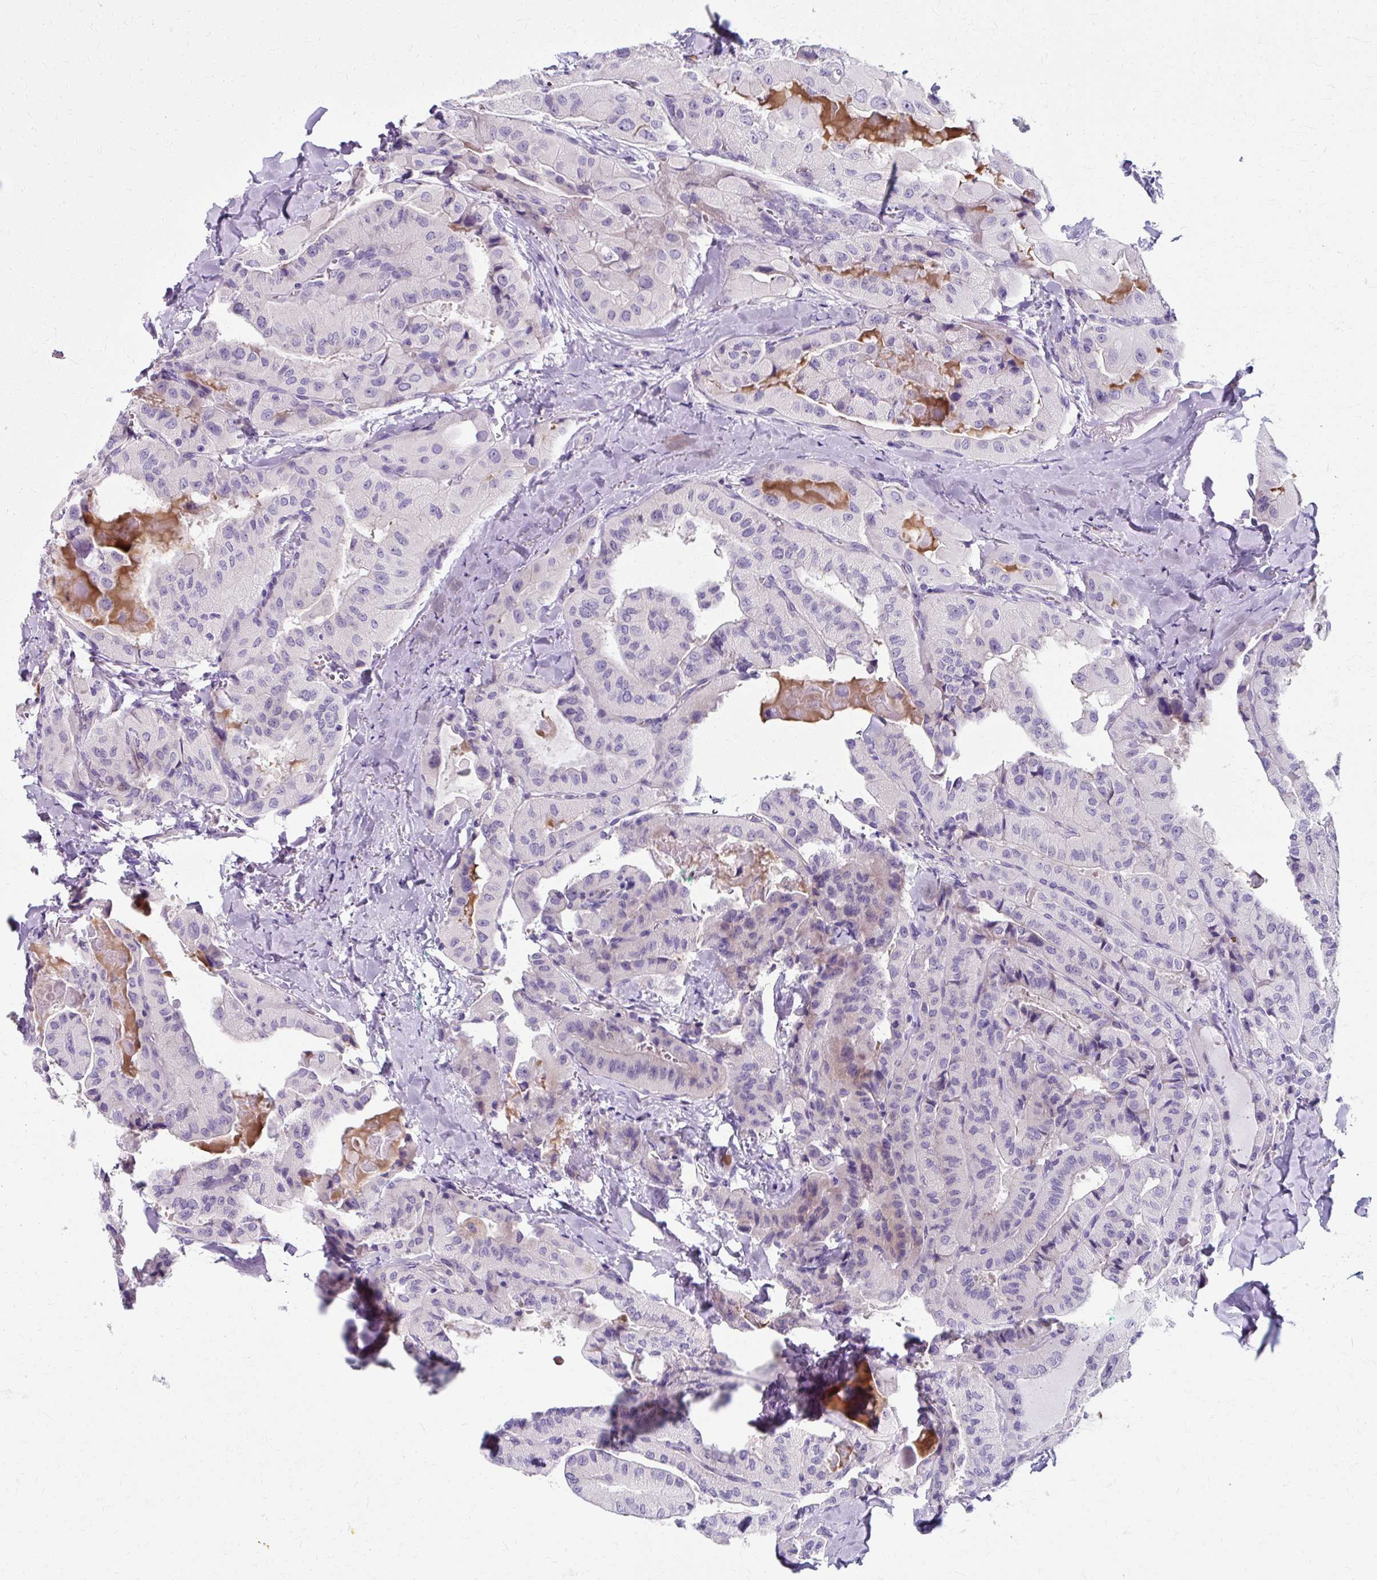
{"staining": {"intensity": "negative", "quantity": "none", "location": "none"}, "tissue": "thyroid cancer", "cell_type": "Tumor cells", "image_type": "cancer", "snomed": [{"axis": "morphology", "description": "Normal tissue, NOS"}, {"axis": "morphology", "description": "Papillary adenocarcinoma, NOS"}, {"axis": "topography", "description": "Thyroid gland"}], "caption": "The photomicrograph reveals no staining of tumor cells in thyroid cancer (papillary adenocarcinoma). (Brightfield microscopy of DAB (3,3'-diaminobenzidine) immunohistochemistry at high magnification).", "gene": "ZNF555", "patient": {"sex": "female", "age": 59}}